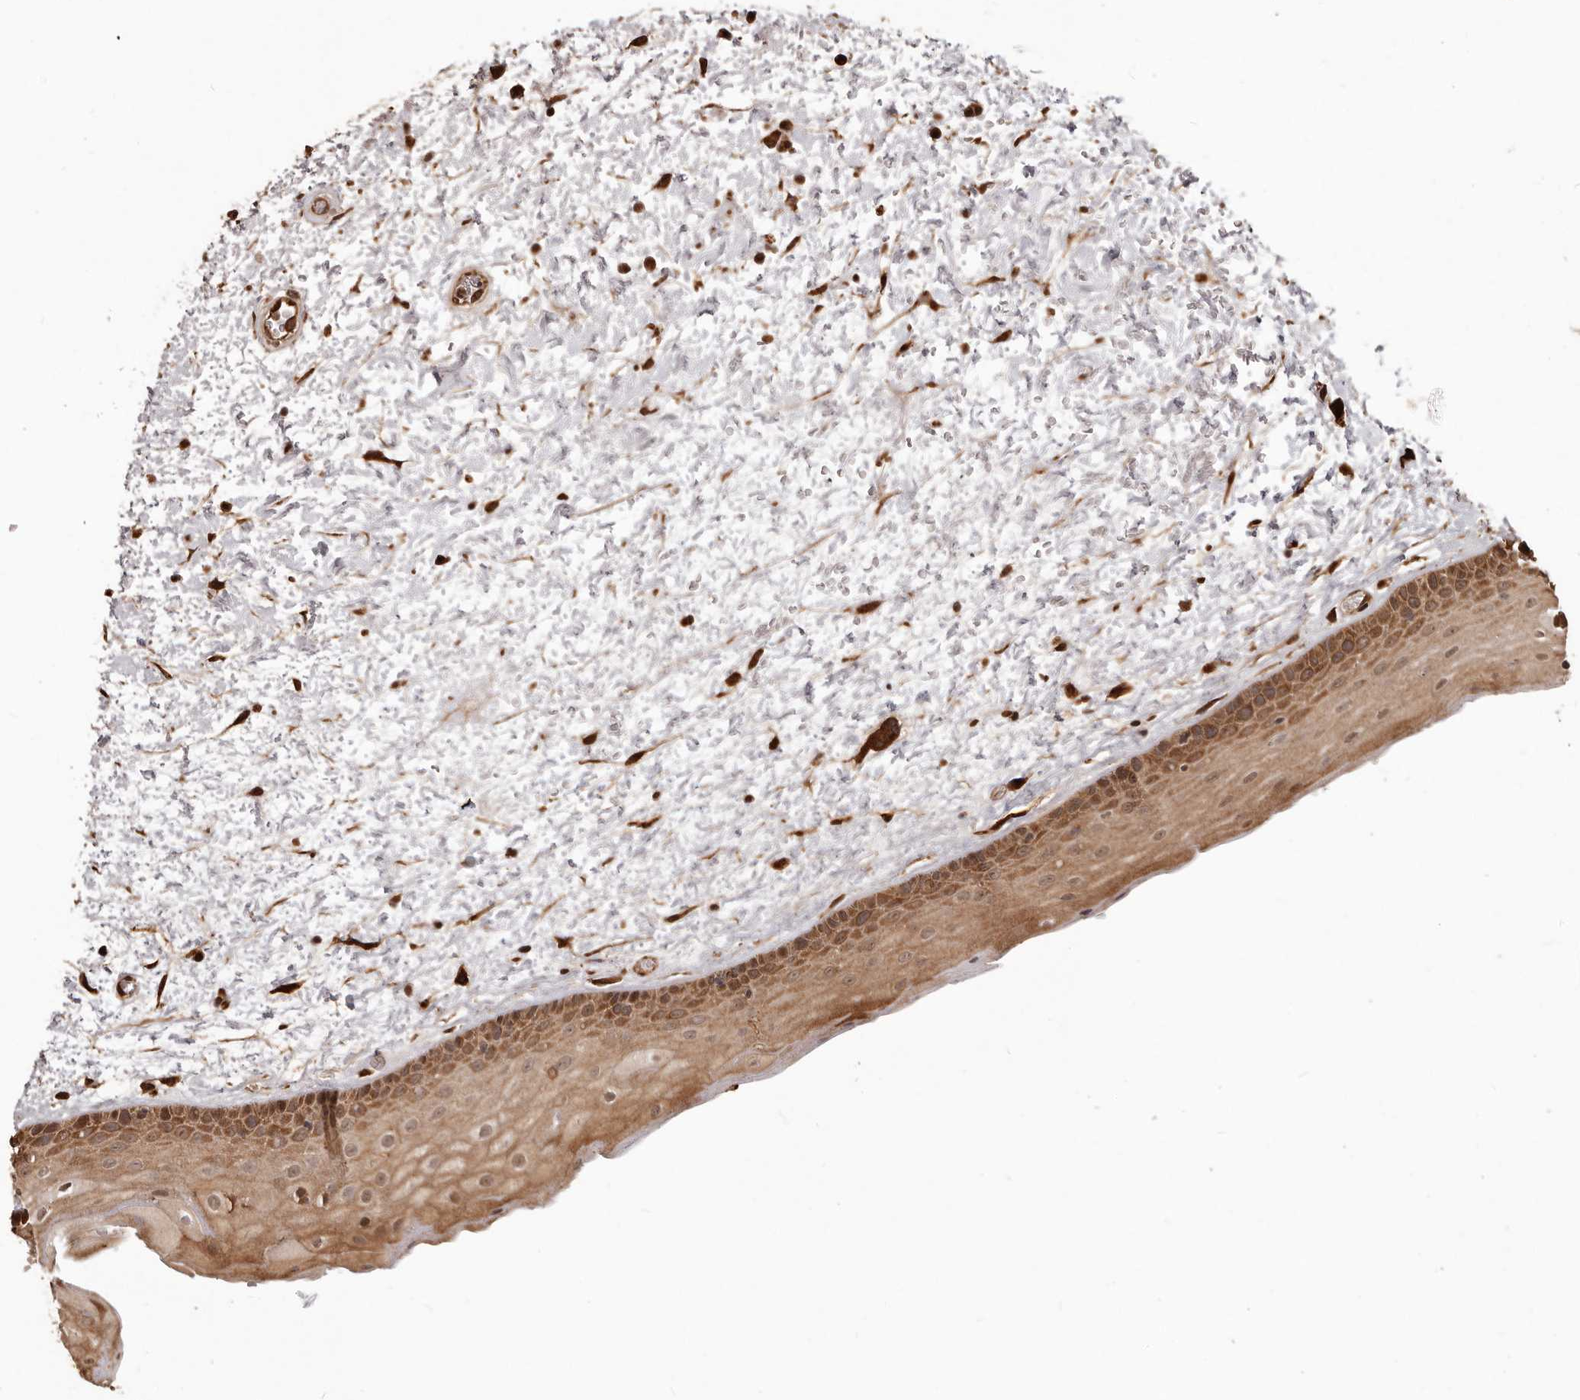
{"staining": {"intensity": "strong", "quantity": "25%-75%", "location": "cytoplasmic/membranous,nuclear"}, "tissue": "oral mucosa", "cell_type": "Squamous epithelial cells", "image_type": "normal", "snomed": [{"axis": "morphology", "description": "Normal tissue, NOS"}, {"axis": "topography", "description": "Oral tissue"}], "caption": "Squamous epithelial cells reveal strong cytoplasmic/membranous,nuclear staining in about 25%-75% of cells in normal oral mucosa.", "gene": "MTO1", "patient": {"sex": "female", "age": 76}}